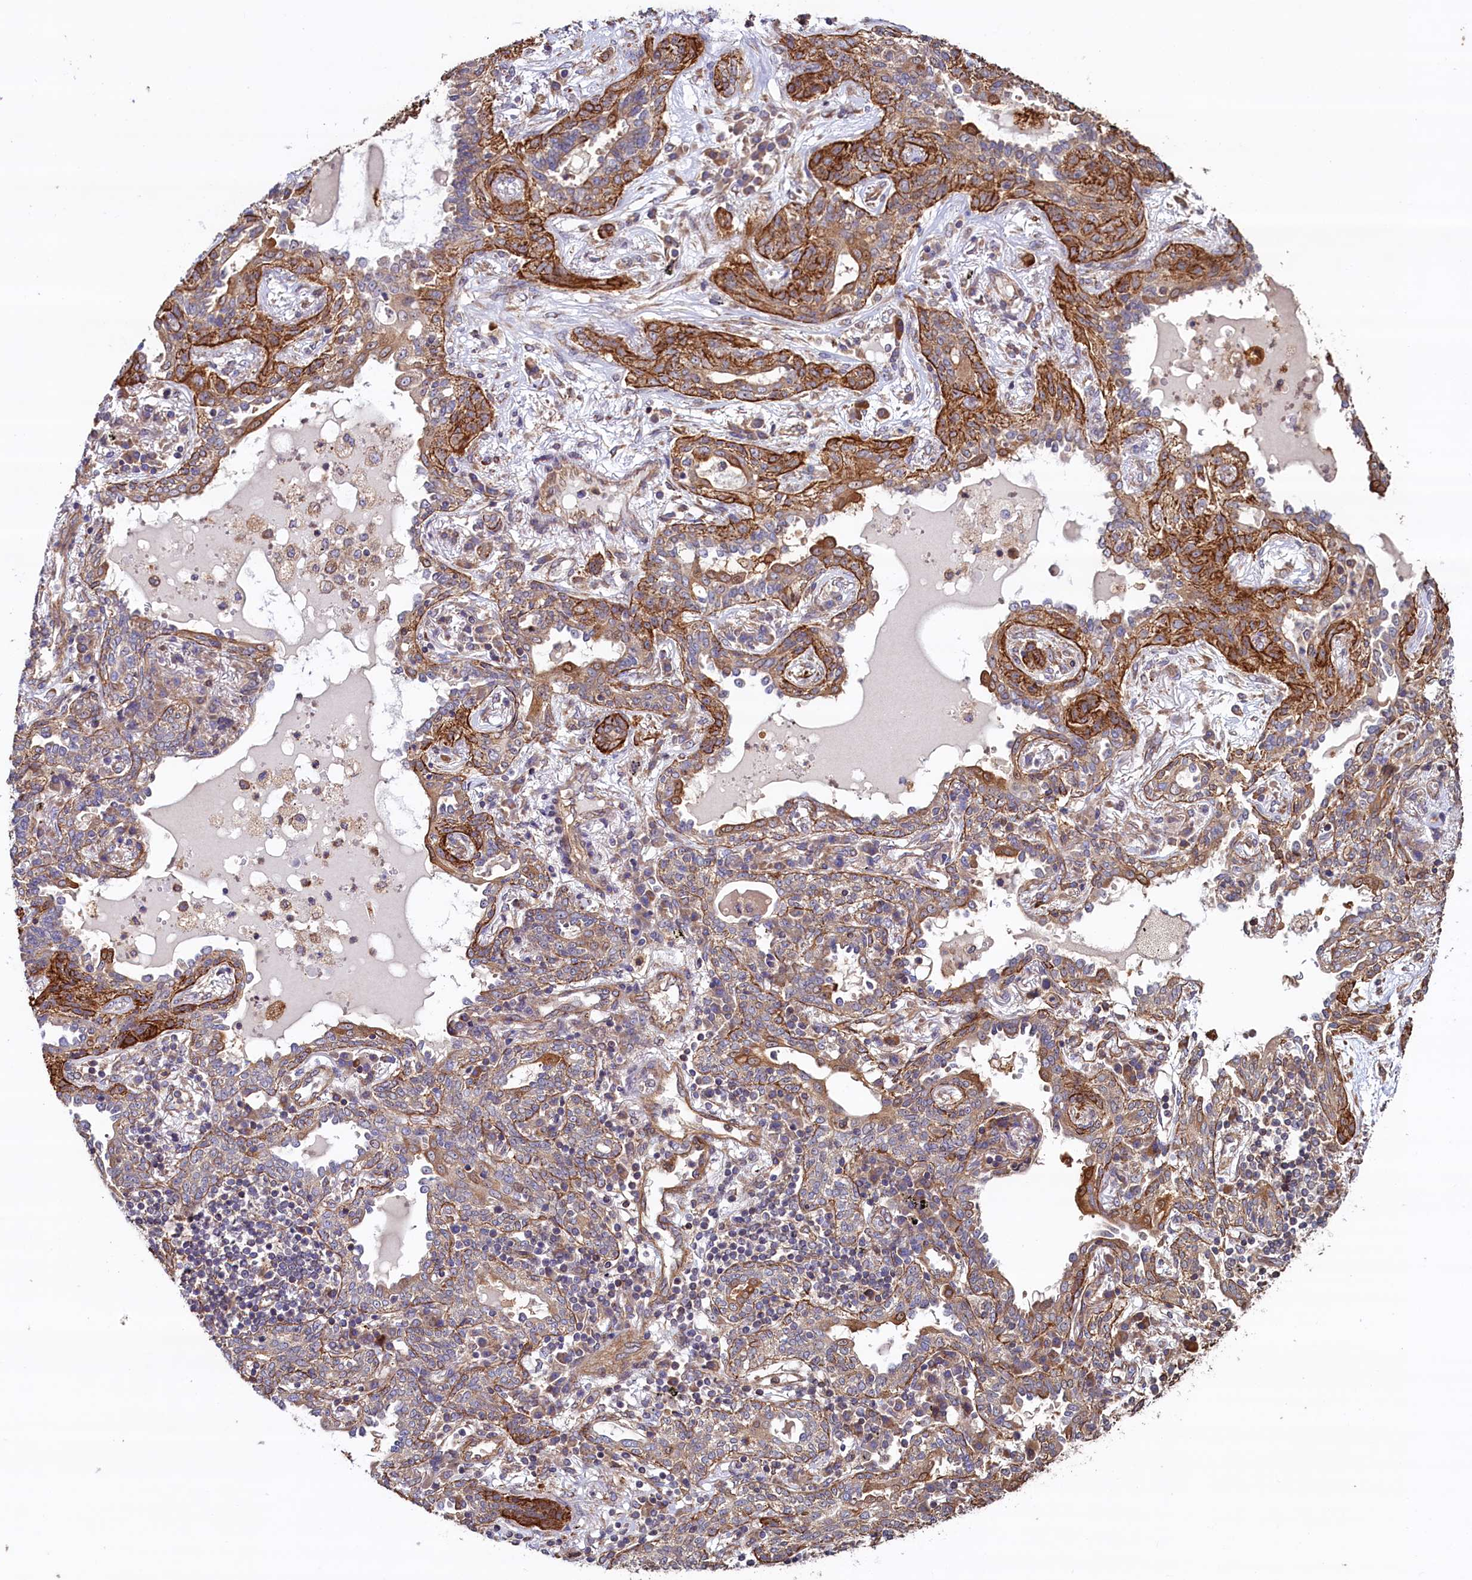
{"staining": {"intensity": "strong", "quantity": "<25%", "location": "cytoplasmic/membranous"}, "tissue": "lung cancer", "cell_type": "Tumor cells", "image_type": "cancer", "snomed": [{"axis": "morphology", "description": "Squamous cell carcinoma, NOS"}, {"axis": "topography", "description": "Lung"}], "caption": "Protein expression by IHC reveals strong cytoplasmic/membranous positivity in approximately <25% of tumor cells in lung squamous cell carcinoma. The protein of interest is shown in brown color, while the nuclei are stained blue.", "gene": "ATXN2L", "patient": {"sex": "female", "age": 70}}